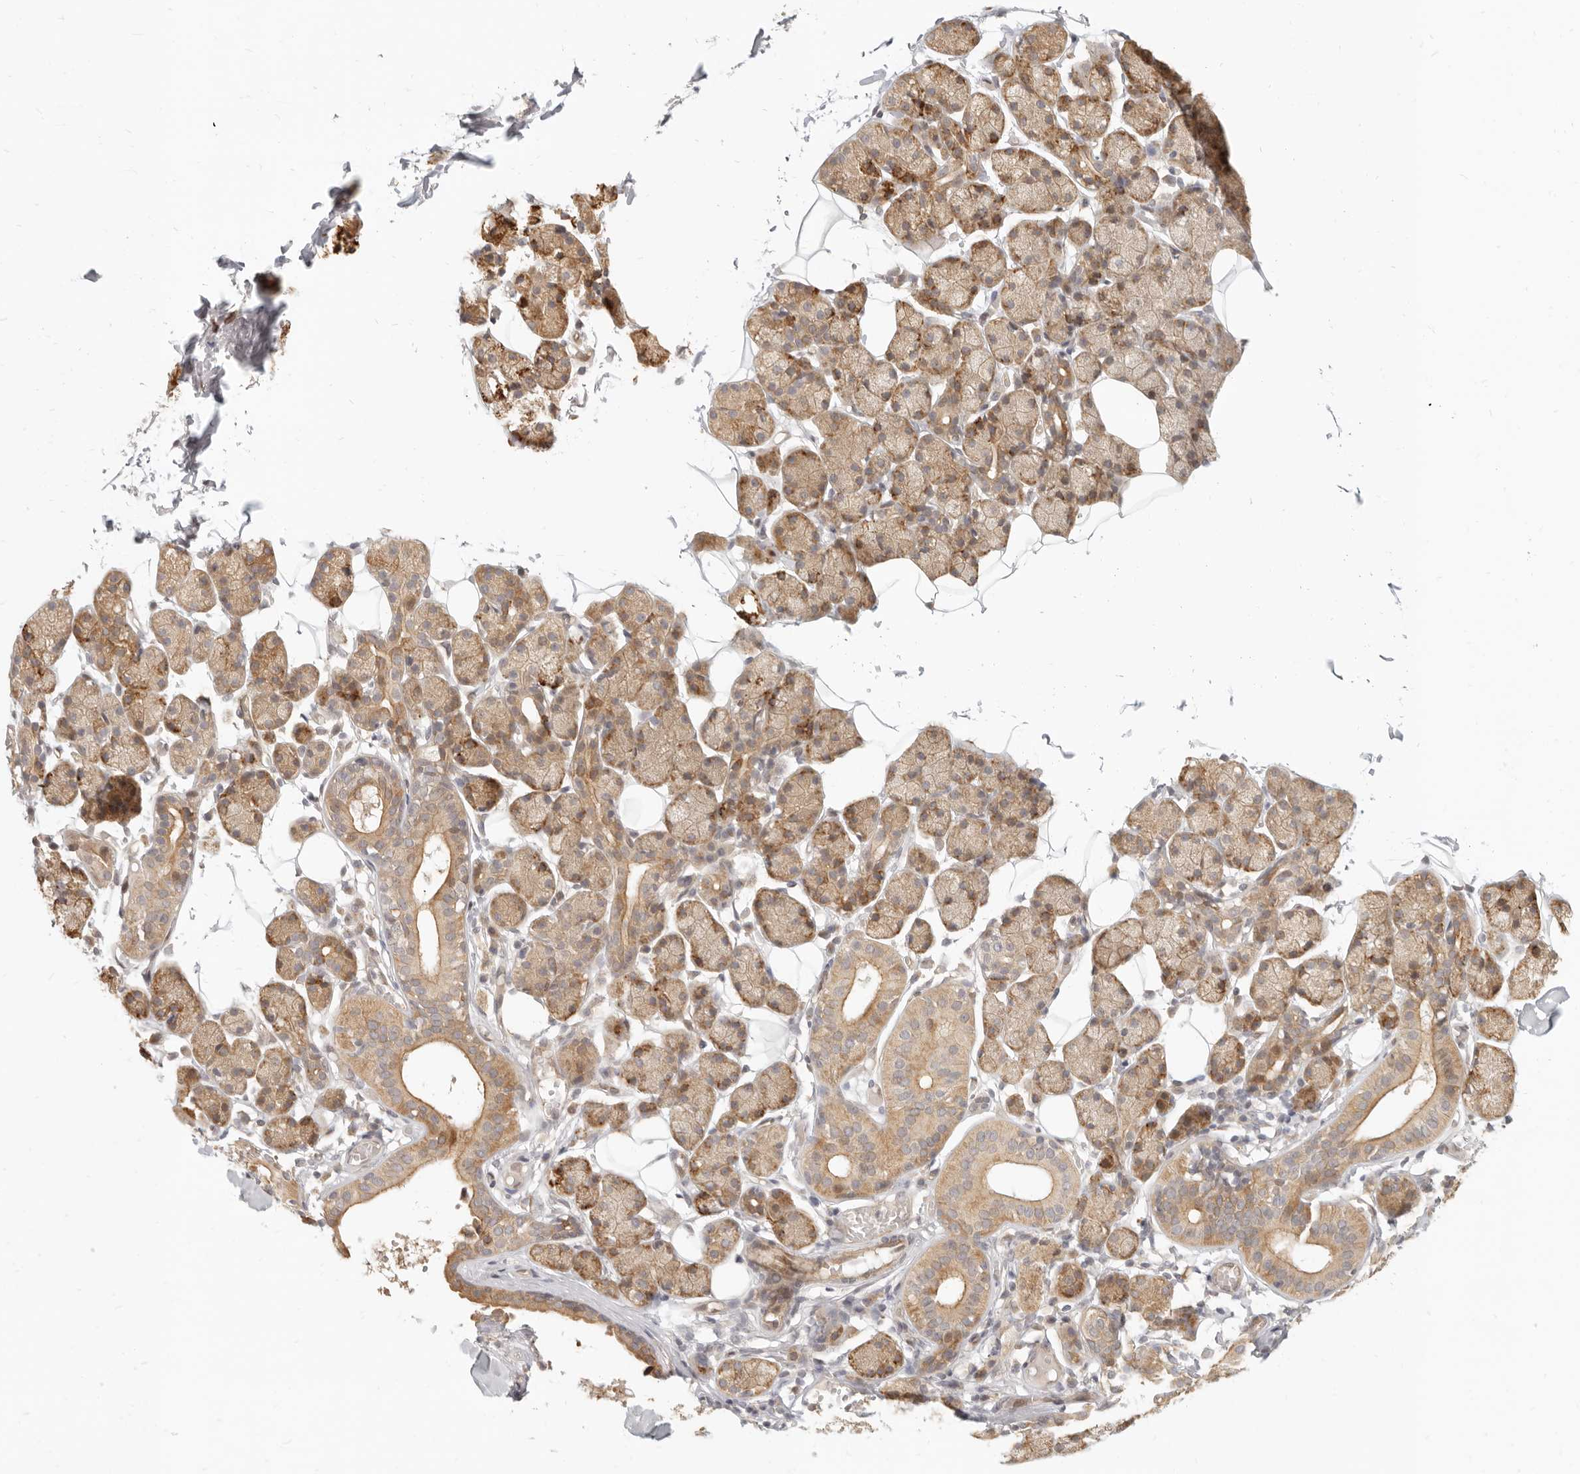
{"staining": {"intensity": "moderate", "quantity": ">75%", "location": "cytoplasmic/membranous"}, "tissue": "salivary gland", "cell_type": "Glandular cells", "image_type": "normal", "snomed": [{"axis": "morphology", "description": "Normal tissue, NOS"}, {"axis": "topography", "description": "Salivary gland"}], "caption": "This histopathology image exhibits IHC staining of unremarkable human salivary gland, with medium moderate cytoplasmic/membranous expression in approximately >75% of glandular cells.", "gene": "TUFT1", "patient": {"sex": "female", "age": 33}}